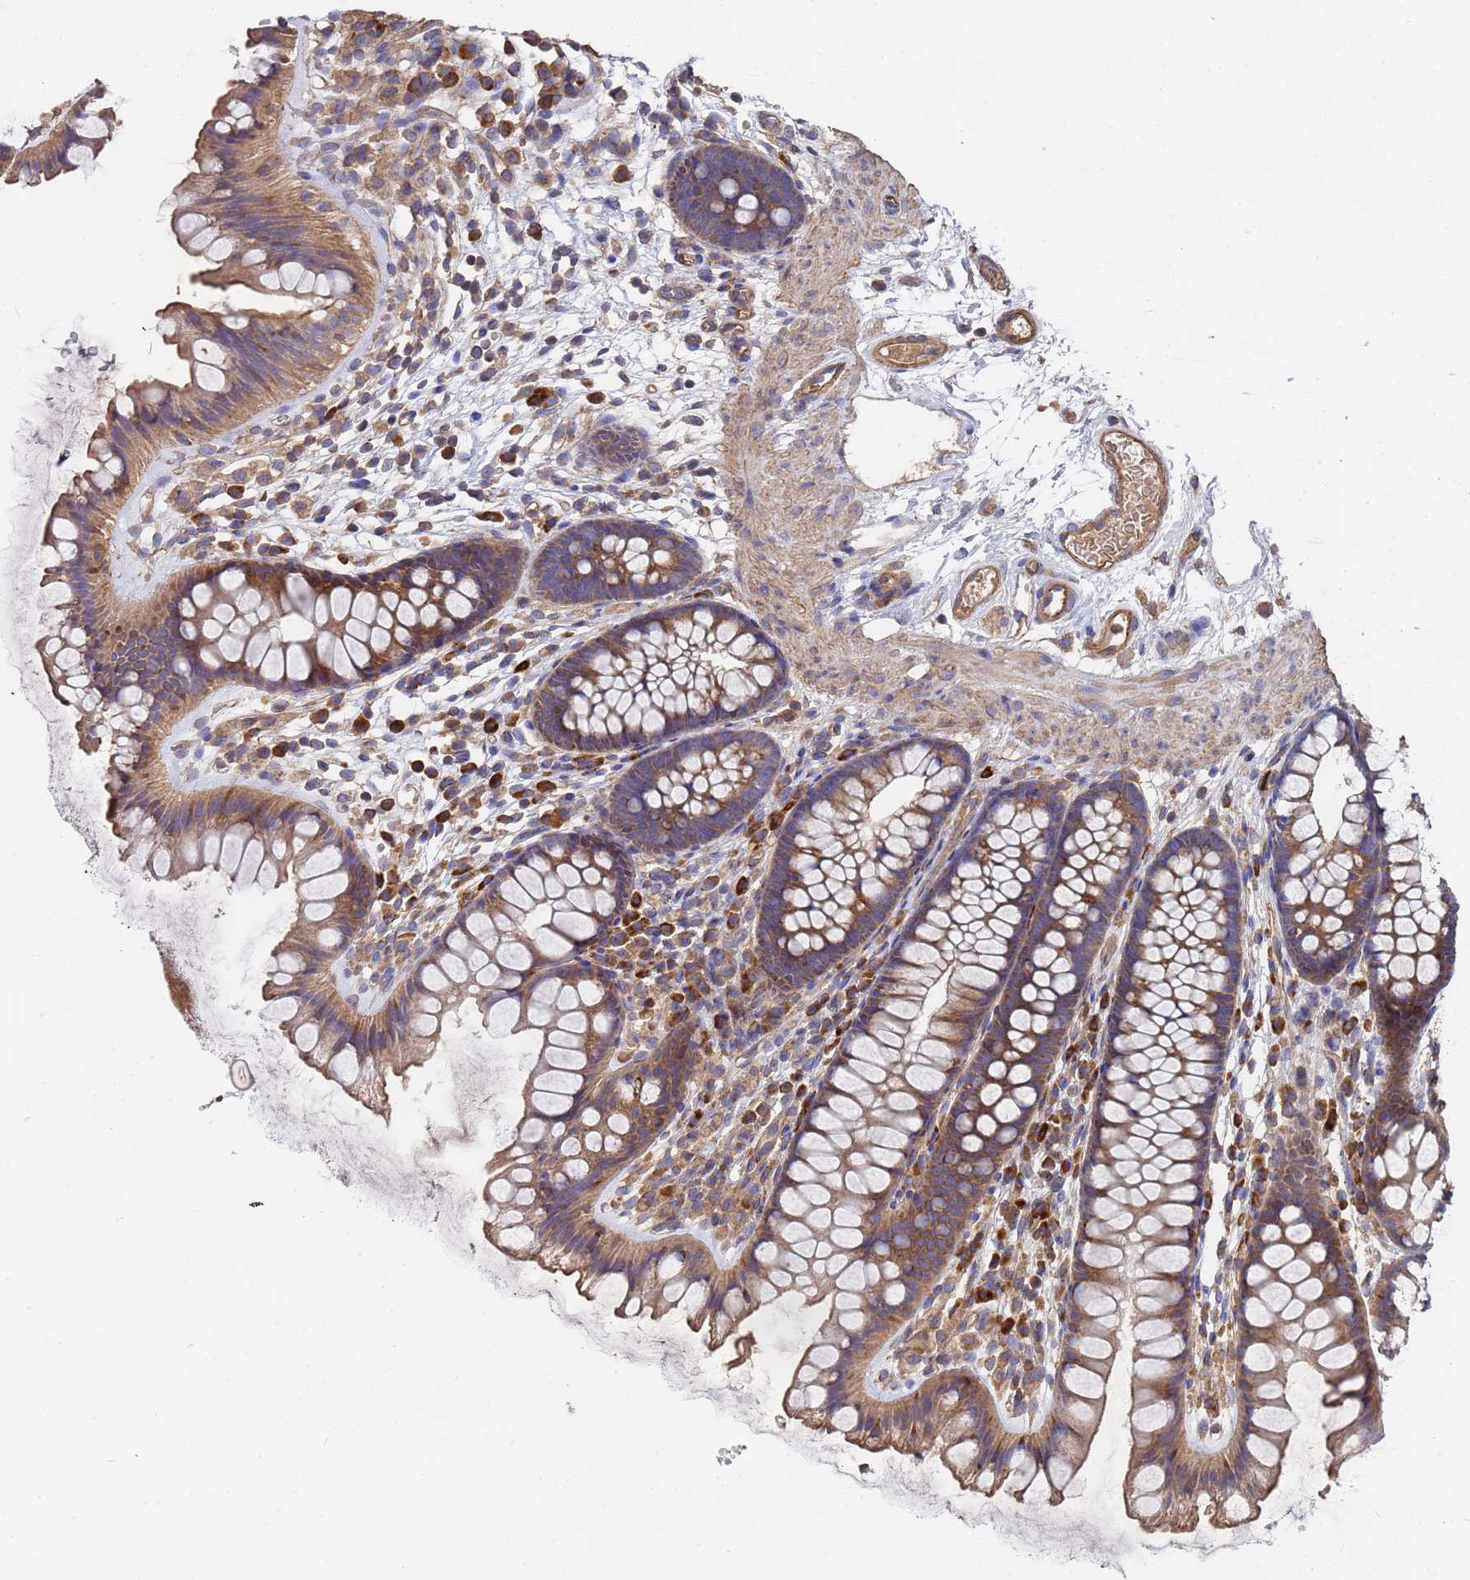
{"staining": {"intensity": "moderate", "quantity": ">75%", "location": "cytoplasmic/membranous"}, "tissue": "colon", "cell_type": "Endothelial cells", "image_type": "normal", "snomed": [{"axis": "morphology", "description": "Normal tissue, NOS"}, {"axis": "topography", "description": "Colon"}], "caption": "Benign colon was stained to show a protein in brown. There is medium levels of moderate cytoplasmic/membranous staining in about >75% of endothelial cells.", "gene": "PYCR1", "patient": {"sex": "female", "age": 62}}